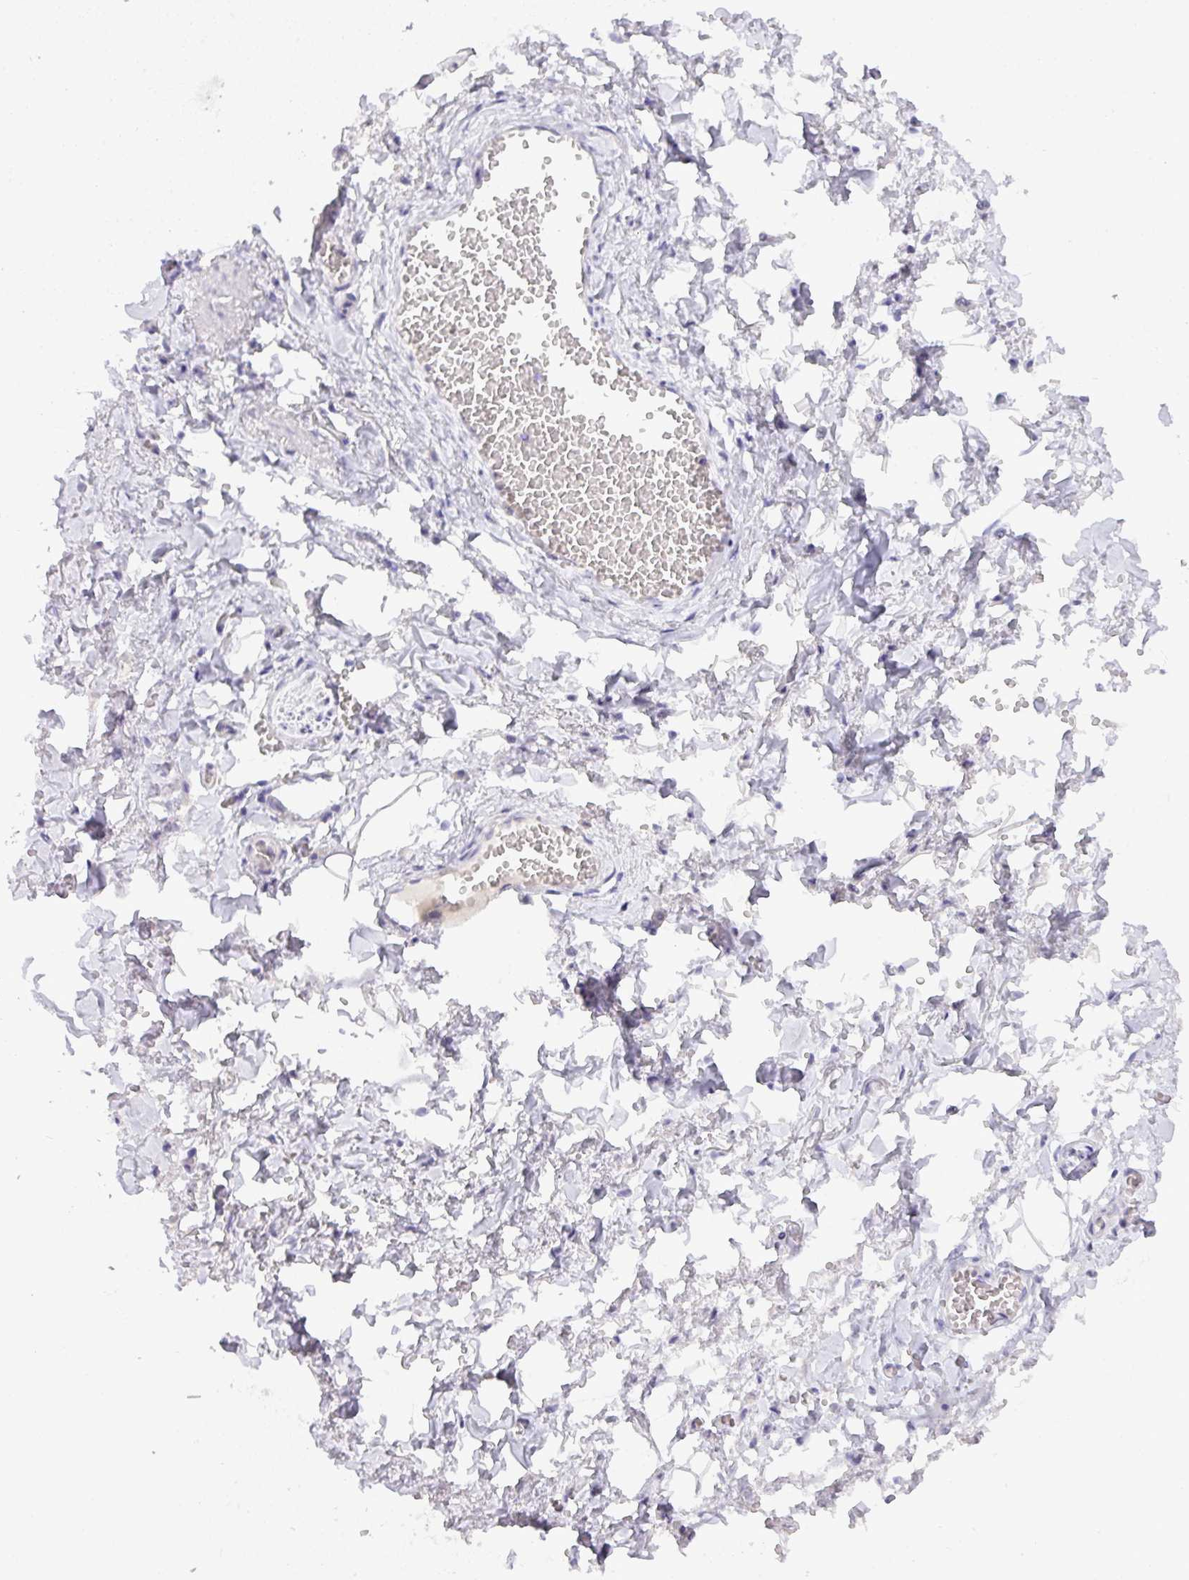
{"staining": {"intensity": "negative", "quantity": "none", "location": "none"}, "tissue": "adipose tissue", "cell_type": "Adipocytes", "image_type": "normal", "snomed": [{"axis": "morphology", "description": "Normal tissue, NOS"}, {"axis": "topography", "description": "Vulva"}, {"axis": "topography", "description": "Vagina"}, {"axis": "topography", "description": "Peripheral nerve tissue"}], "caption": "DAB immunohistochemical staining of normal human adipose tissue demonstrates no significant staining in adipocytes.", "gene": "MRM2", "patient": {"sex": "female", "age": 66}}